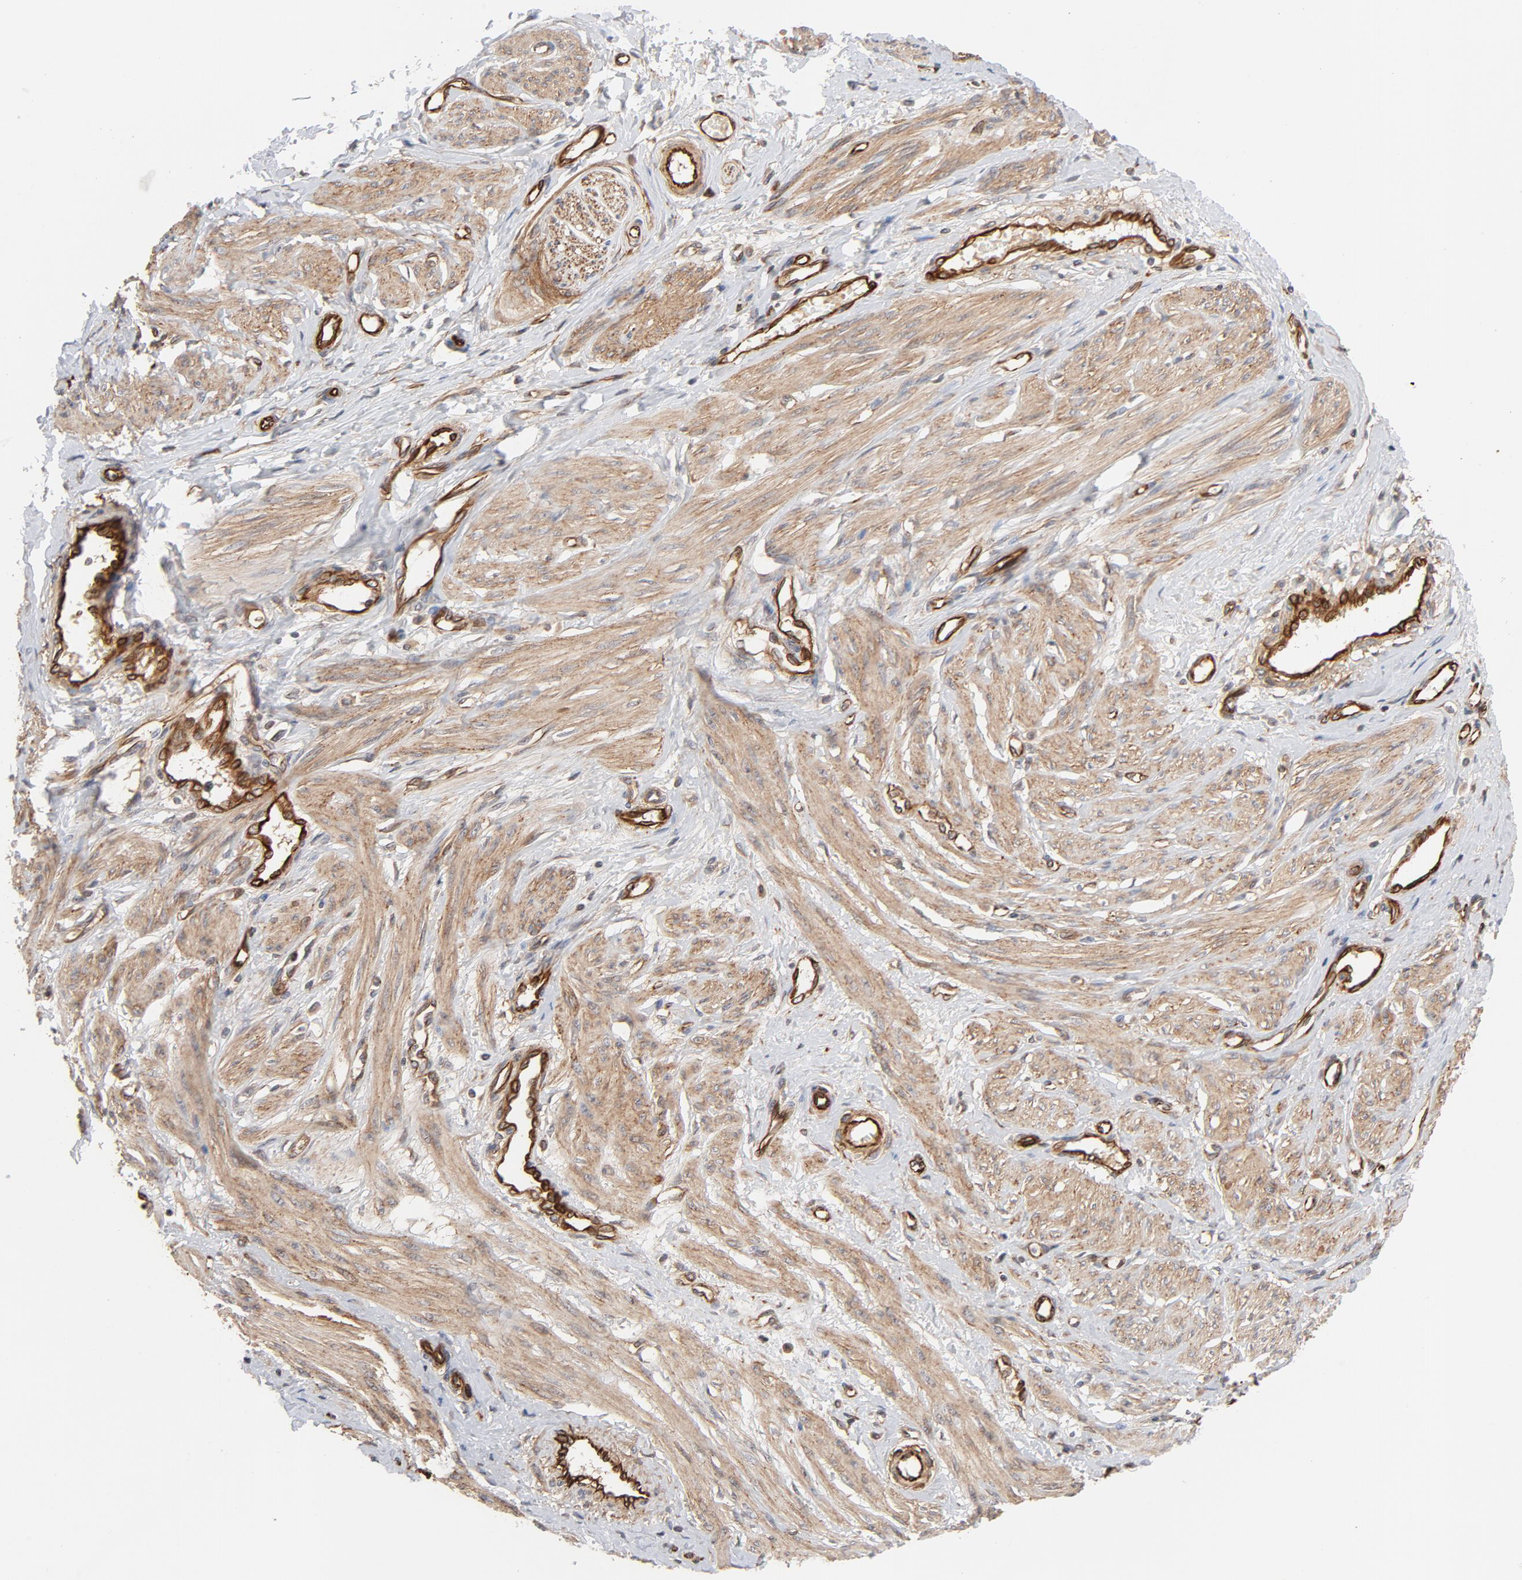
{"staining": {"intensity": "weak", "quantity": ">75%", "location": "cytoplasmic/membranous"}, "tissue": "smooth muscle", "cell_type": "Smooth muscle cells", "image_type": "normal", "snomed": [{"axis": "morphology", "description": "Normal tissue, NOS"}, {"axis": "topography", "description": "Smooth muscle"}, {"axis": "topography", "description": "Uterus"}], "caption": "Immunohistochemistry (IHC) (DAB (3,3'-diaminobenzidine)) staining of normal human smooth muscle displays weak cytoplasmic/membranous protein positivity in about >75% of smooth muscle cells. Nuclei are stained in blue.", "gene": "DNAAF2", "patient": {"sex": "female", "age": 39}}